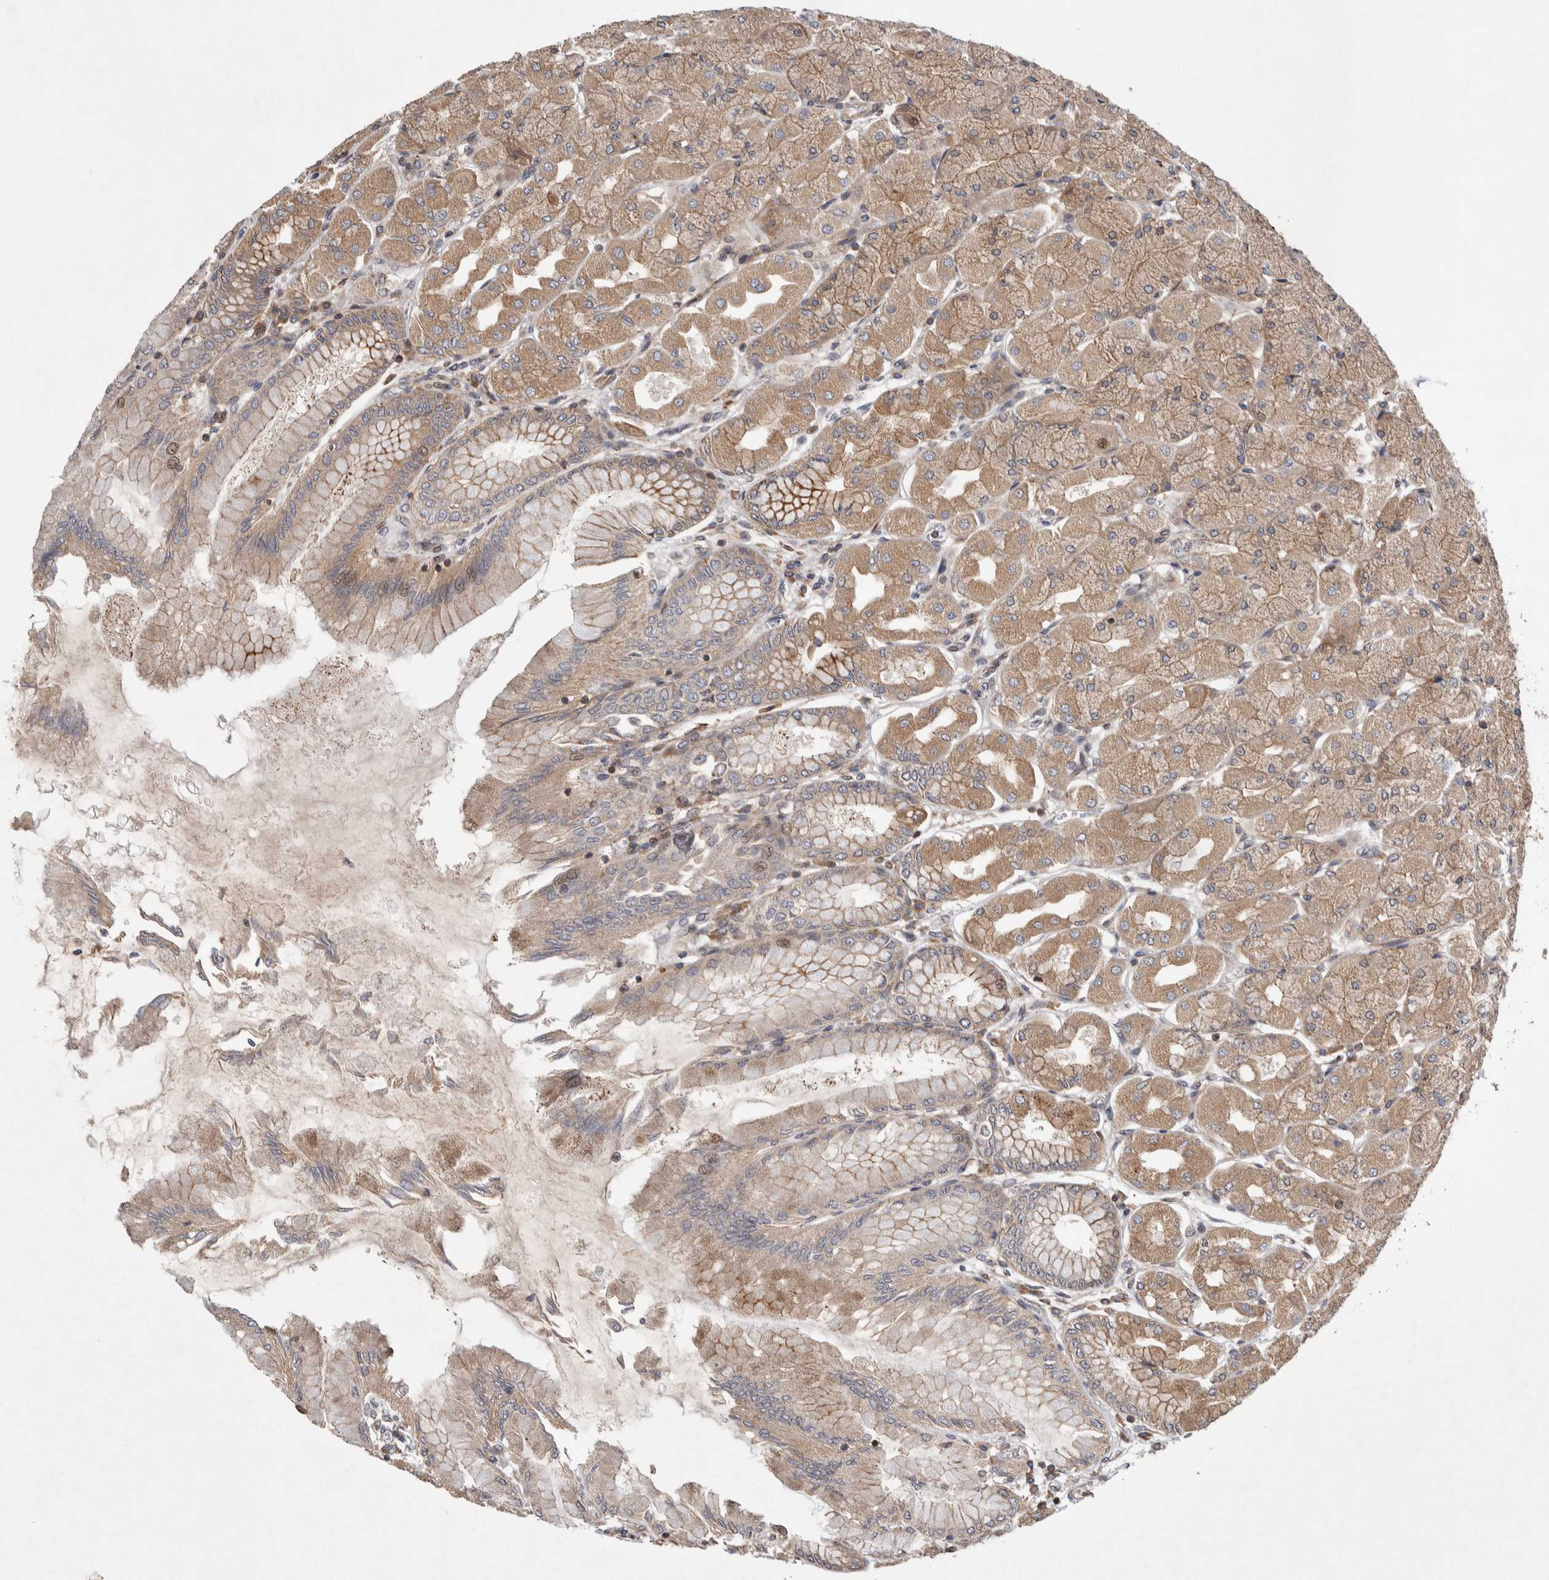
{"staining": {"intensity": "strong", "quantity": "25%-75%", "location": "cytoplasmic/membranous"}, "tissue": "stomach", "cell_type": "Glandular cells", "image_type": "normal", "snomed": [{"axis": "morphology", "description": "Normal tissue, NOS"}, {"axis": "topography", "description": "Stomach, upper"}], "caption": "This micrograph displays IHC staining of unremarkable human stomach, with high strong cytoplasmic/membranous staining in approximately 25%-75% of glandular cells.", "gene": "LZTS1", "patient": {"sex": "female", "age": 56}}